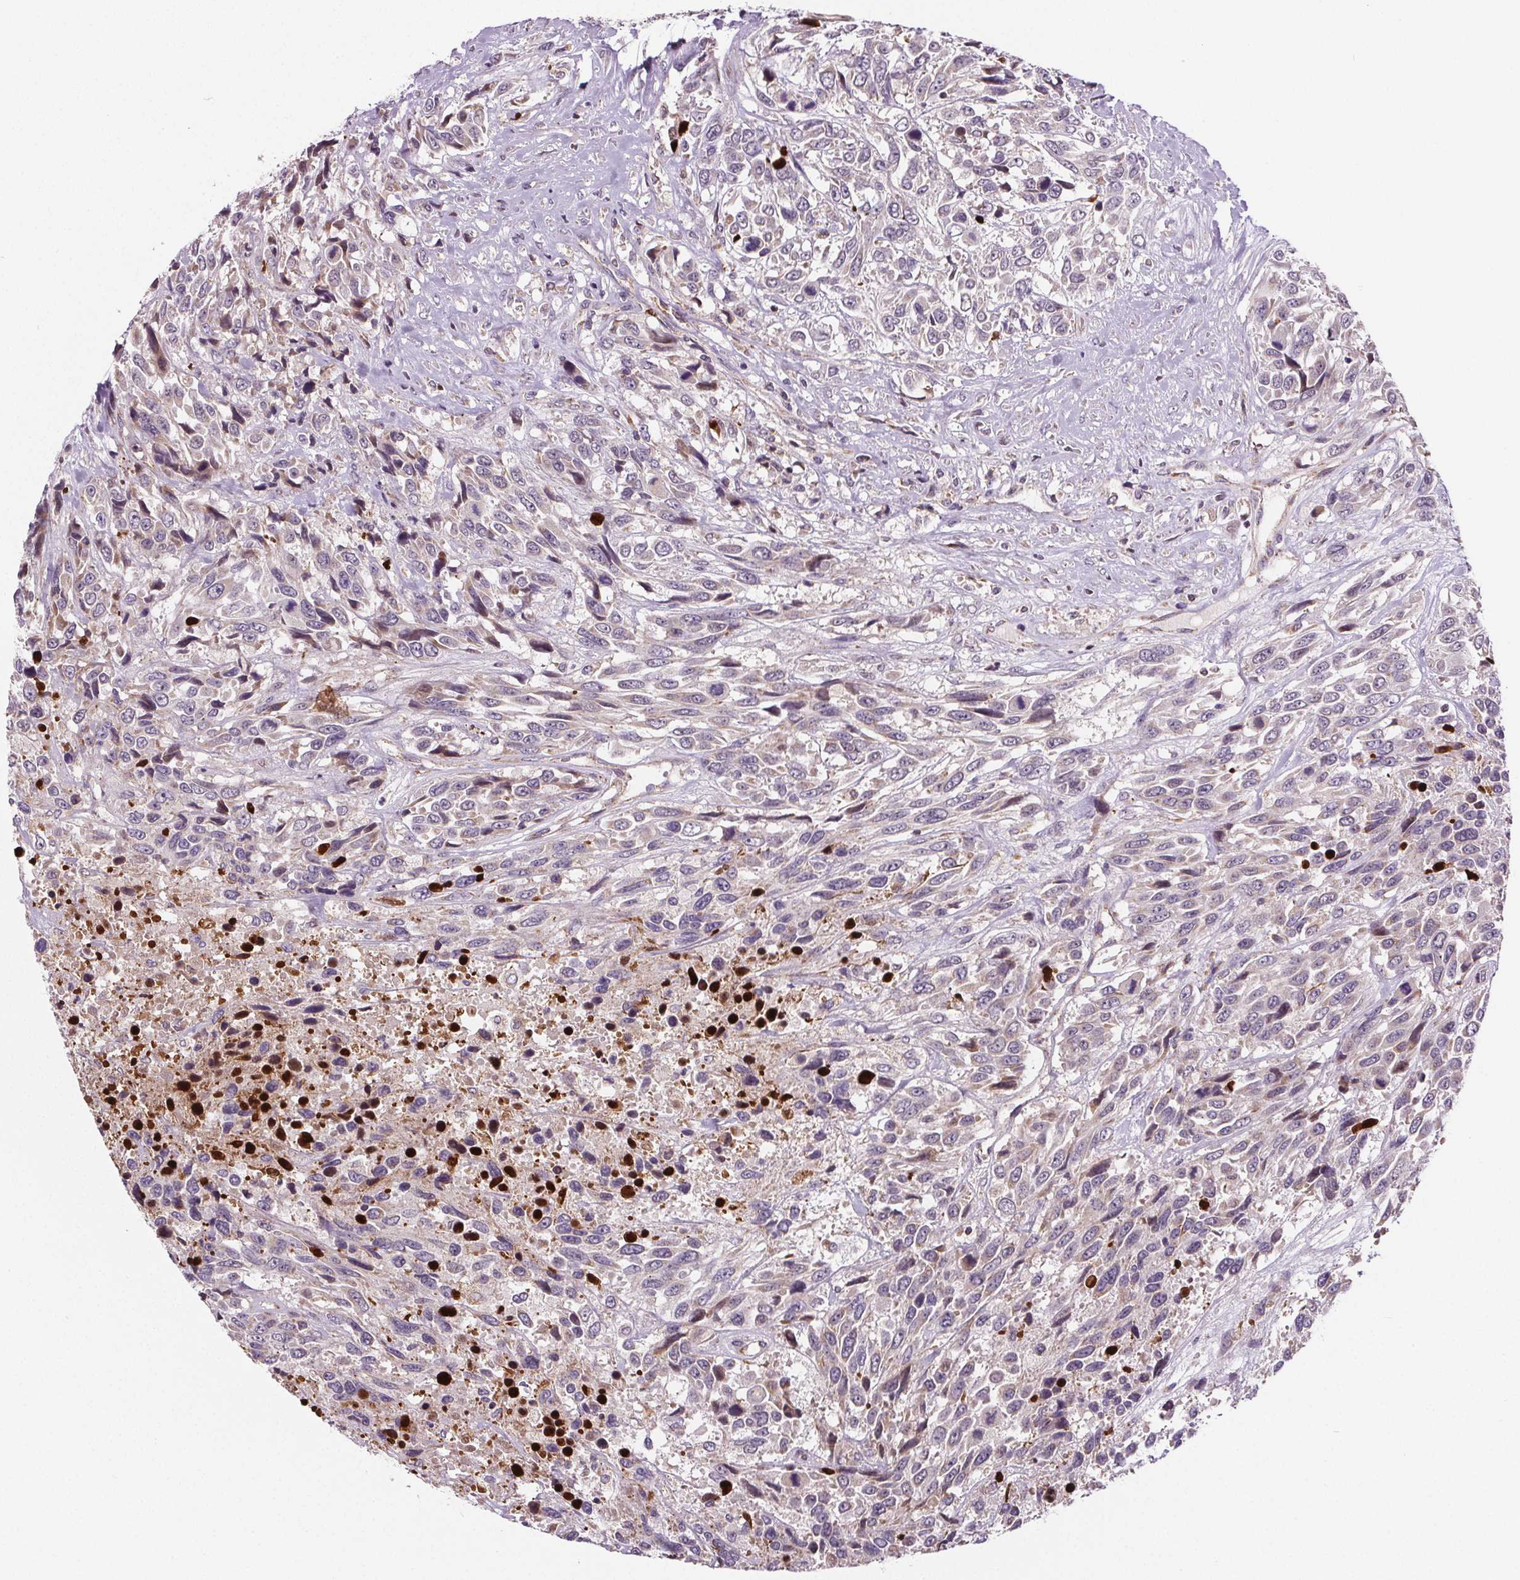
{"staining": {"intensity": "weak", "quantity": "25%-75%", "location": "cytoplasmic/membranous"}, "tissue": "urothelial cancer", "cell_type": "Tumor cells", "image_type": "cancer", "snomed": [{"axis": "morphology", "description": "Urothelial carcinoma, High grade"}, {"axis": "topography", "description": "Urinary bladder"}], "caption": "A photomicrograph showing weak cytoplasmic/membranous expression in approximately 25%-75% of tumor cells in urothelial cancer, as visualized by brown immunohistochemical staining.", "gene": "SUCLA2", "patient": {"sex": "female", "age": 70}}